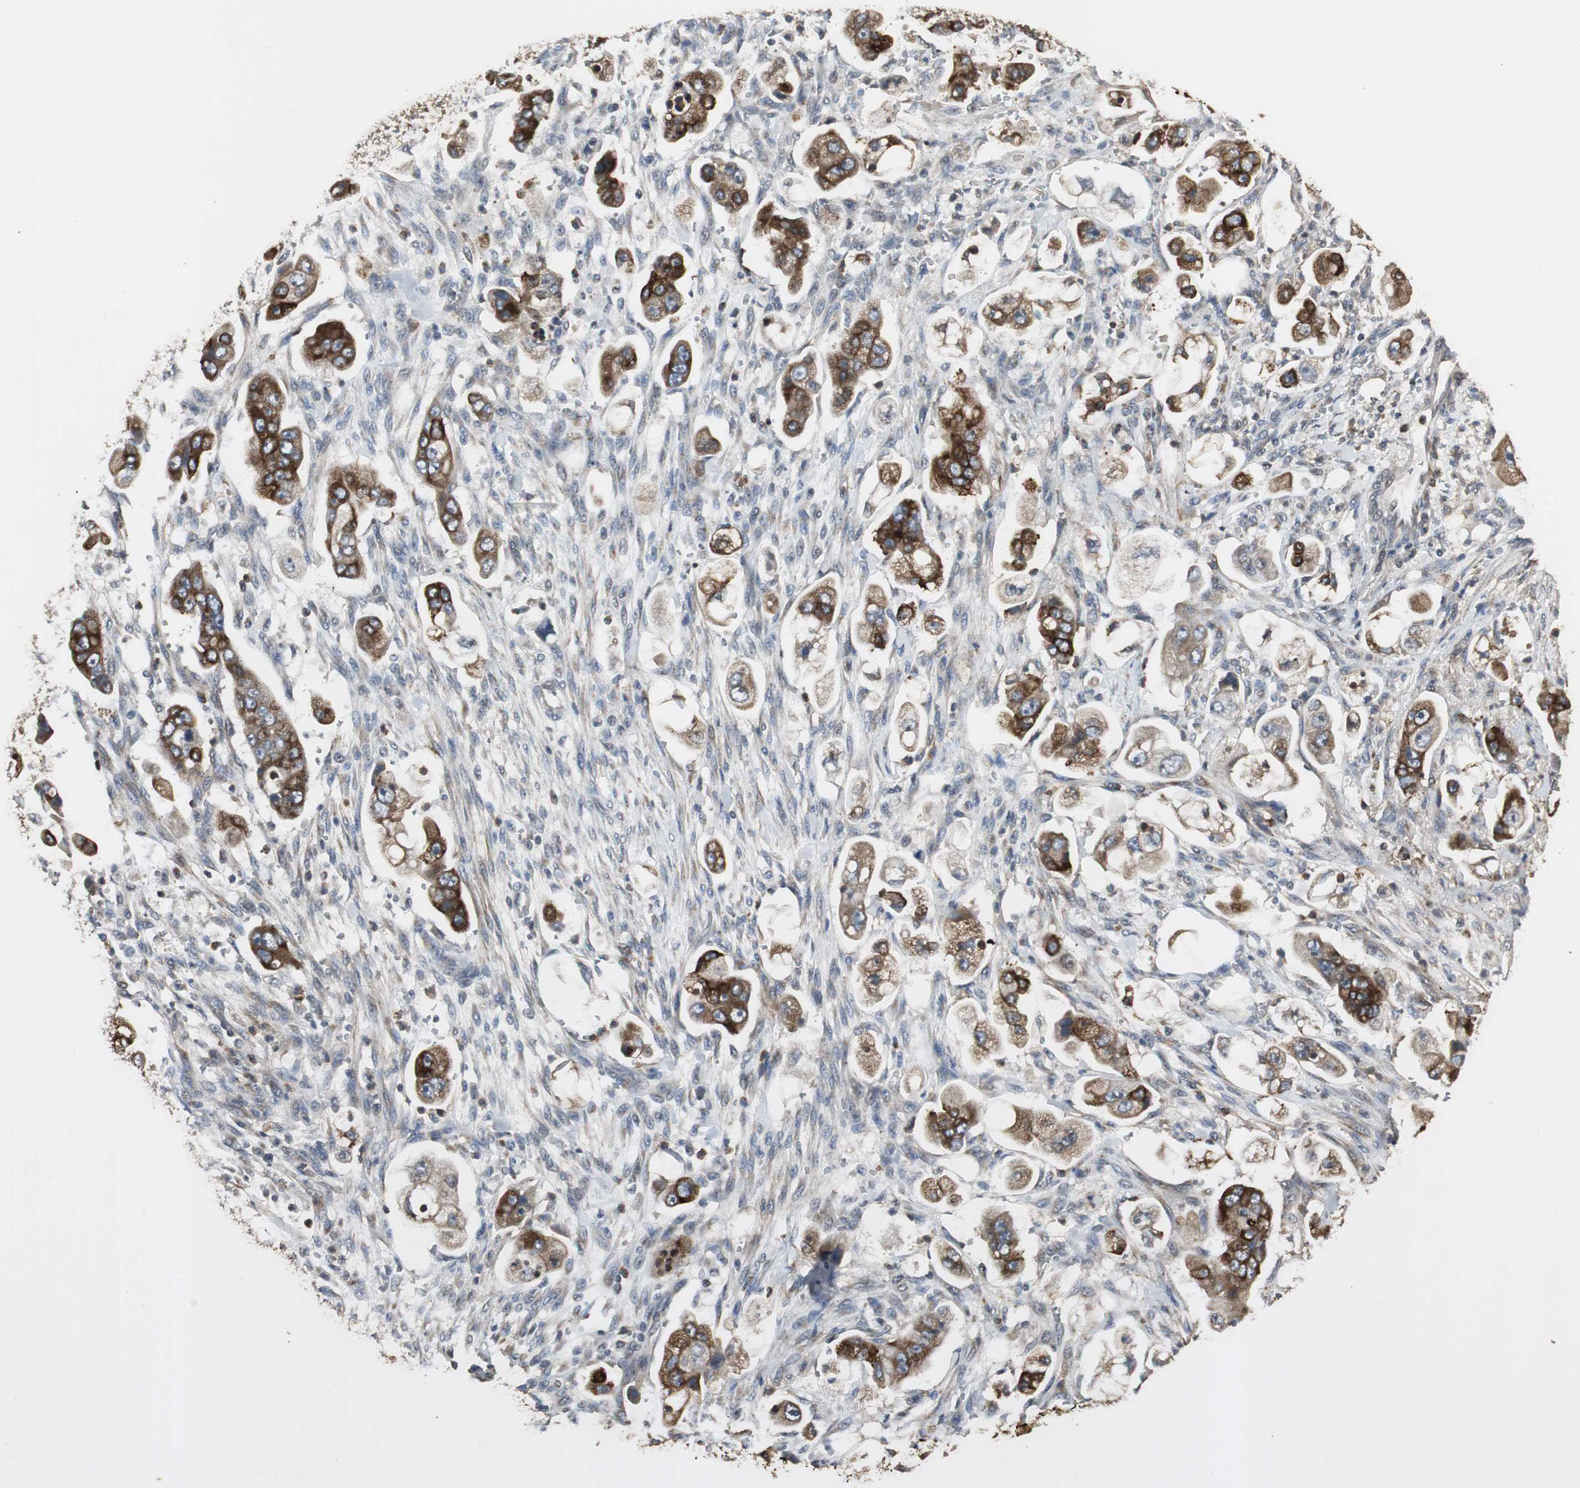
{"staining": {"intensity": "strong", "quantity": ">75%", "location": "cytoplasmic/membranous"}, "tissue": "stomach cancer", "cell_type": "Tumor cells", "image_type": "cancer", "snomed": [{"axis": "morphology", "description": "Adenocarcinoma, NOS"}, {"axis": "topography", "description": "Stomach"}], "caption": "Strong cytoplasmic/membranous expression for a protein is identified in approximately >75% of tumor cells of stomach adenocarcinoma using immunohistochemistry (IHC).", "gene": "JTB", "patient": {"sex": "male", "age": 62}}